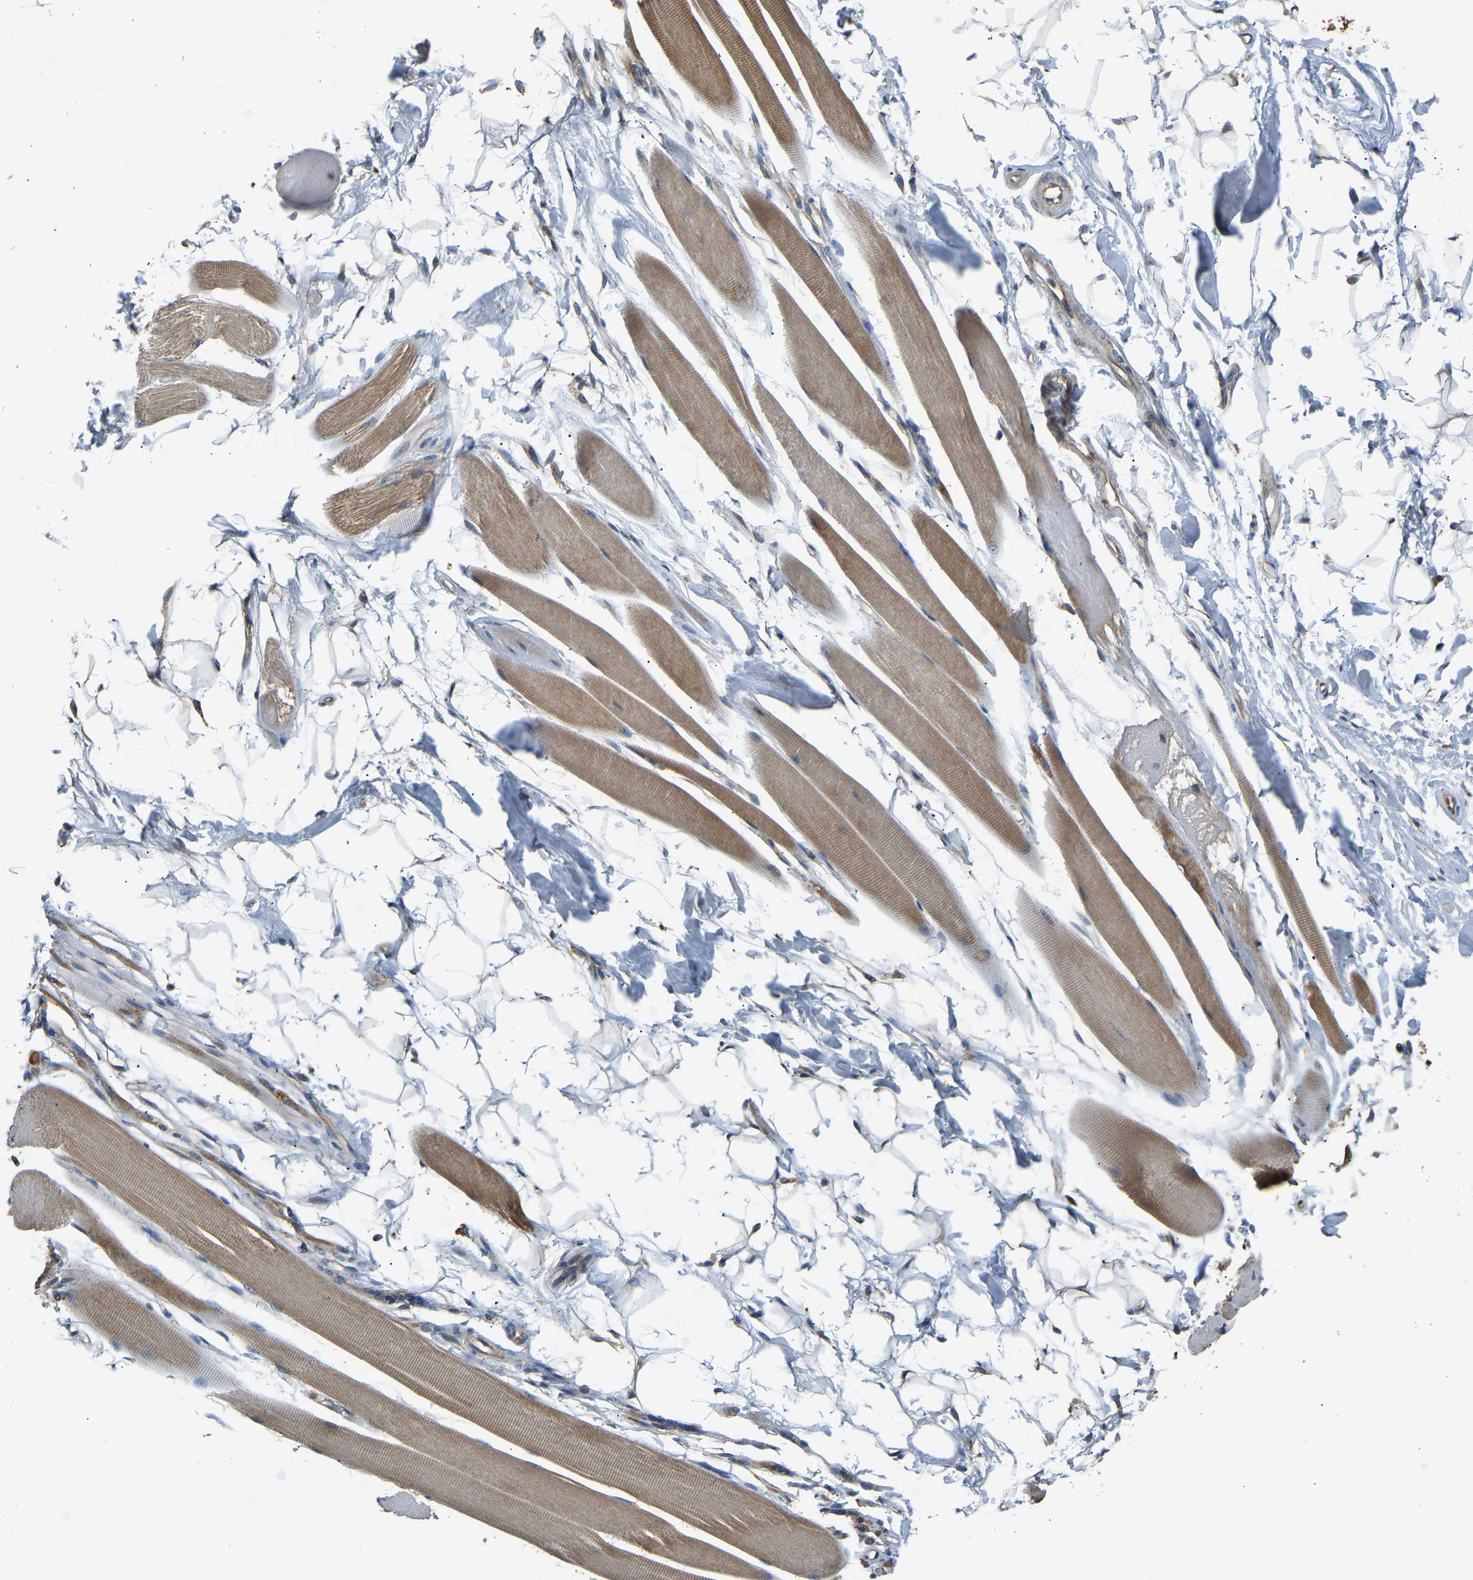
{"staining": {"intensity": "moderate", "quantity": "25%-75%", "location": "cytoplasmic/membranous"}, "tissue": "skeletal muscle", "cell_type": "Myocytes", "image_type": "normal", "snomed": [{"axis": "morphology", "description": "Normal tissue, NOS"}, {"axis": "topography", "description": "Skeletal muscle"}, {"axis": "topography", "description": "Peripheral nerve tissue"}], "caption": "Skeletal muscle stained with immunohistochemistry (IHC) reveals moderate cytoplasmic/membranous expression in about 25%-75% of myocytes. (DAB = brown stain, brightfield microscopy at high magnification).", "gene": "TUFM", "patient": {"sex": "female", "age": 84}}